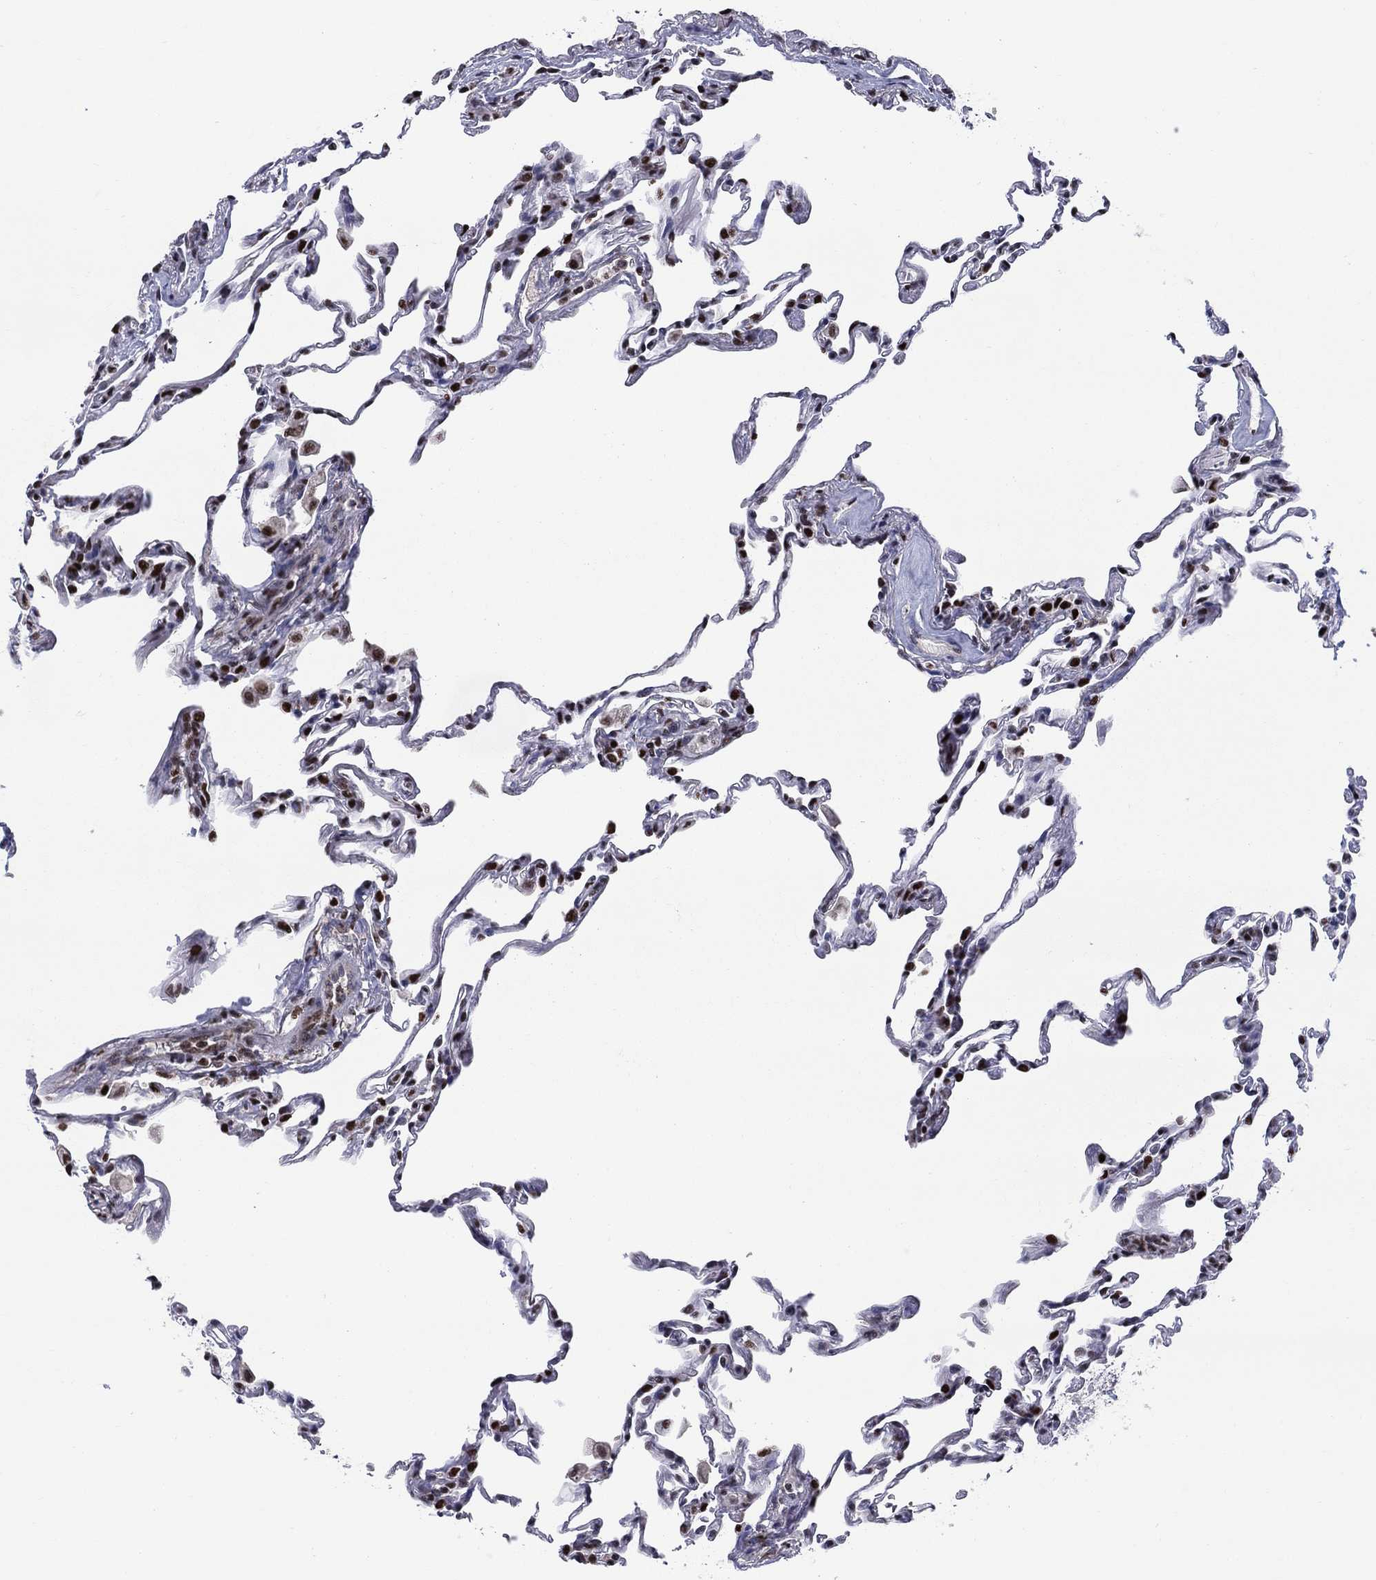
{"staining": {"intensity": "negative", "quantity": "none", "location": "none"}, "tissue": "lung", "cell_type": "Alveolar cells", "image_type": "normal", "snomed": [{"axis": "morphology", "description": "Normal tissue, NOS"}, {"axis": "topography", "description": "Lung"}], "caption": "Histopathology image shows no significant protein staining in alveolar cells of unremarkable lung. Nuclei are stained in blue.", "gene": "ZNHIT3", "patient": {"sex": "female", "age": 57}}